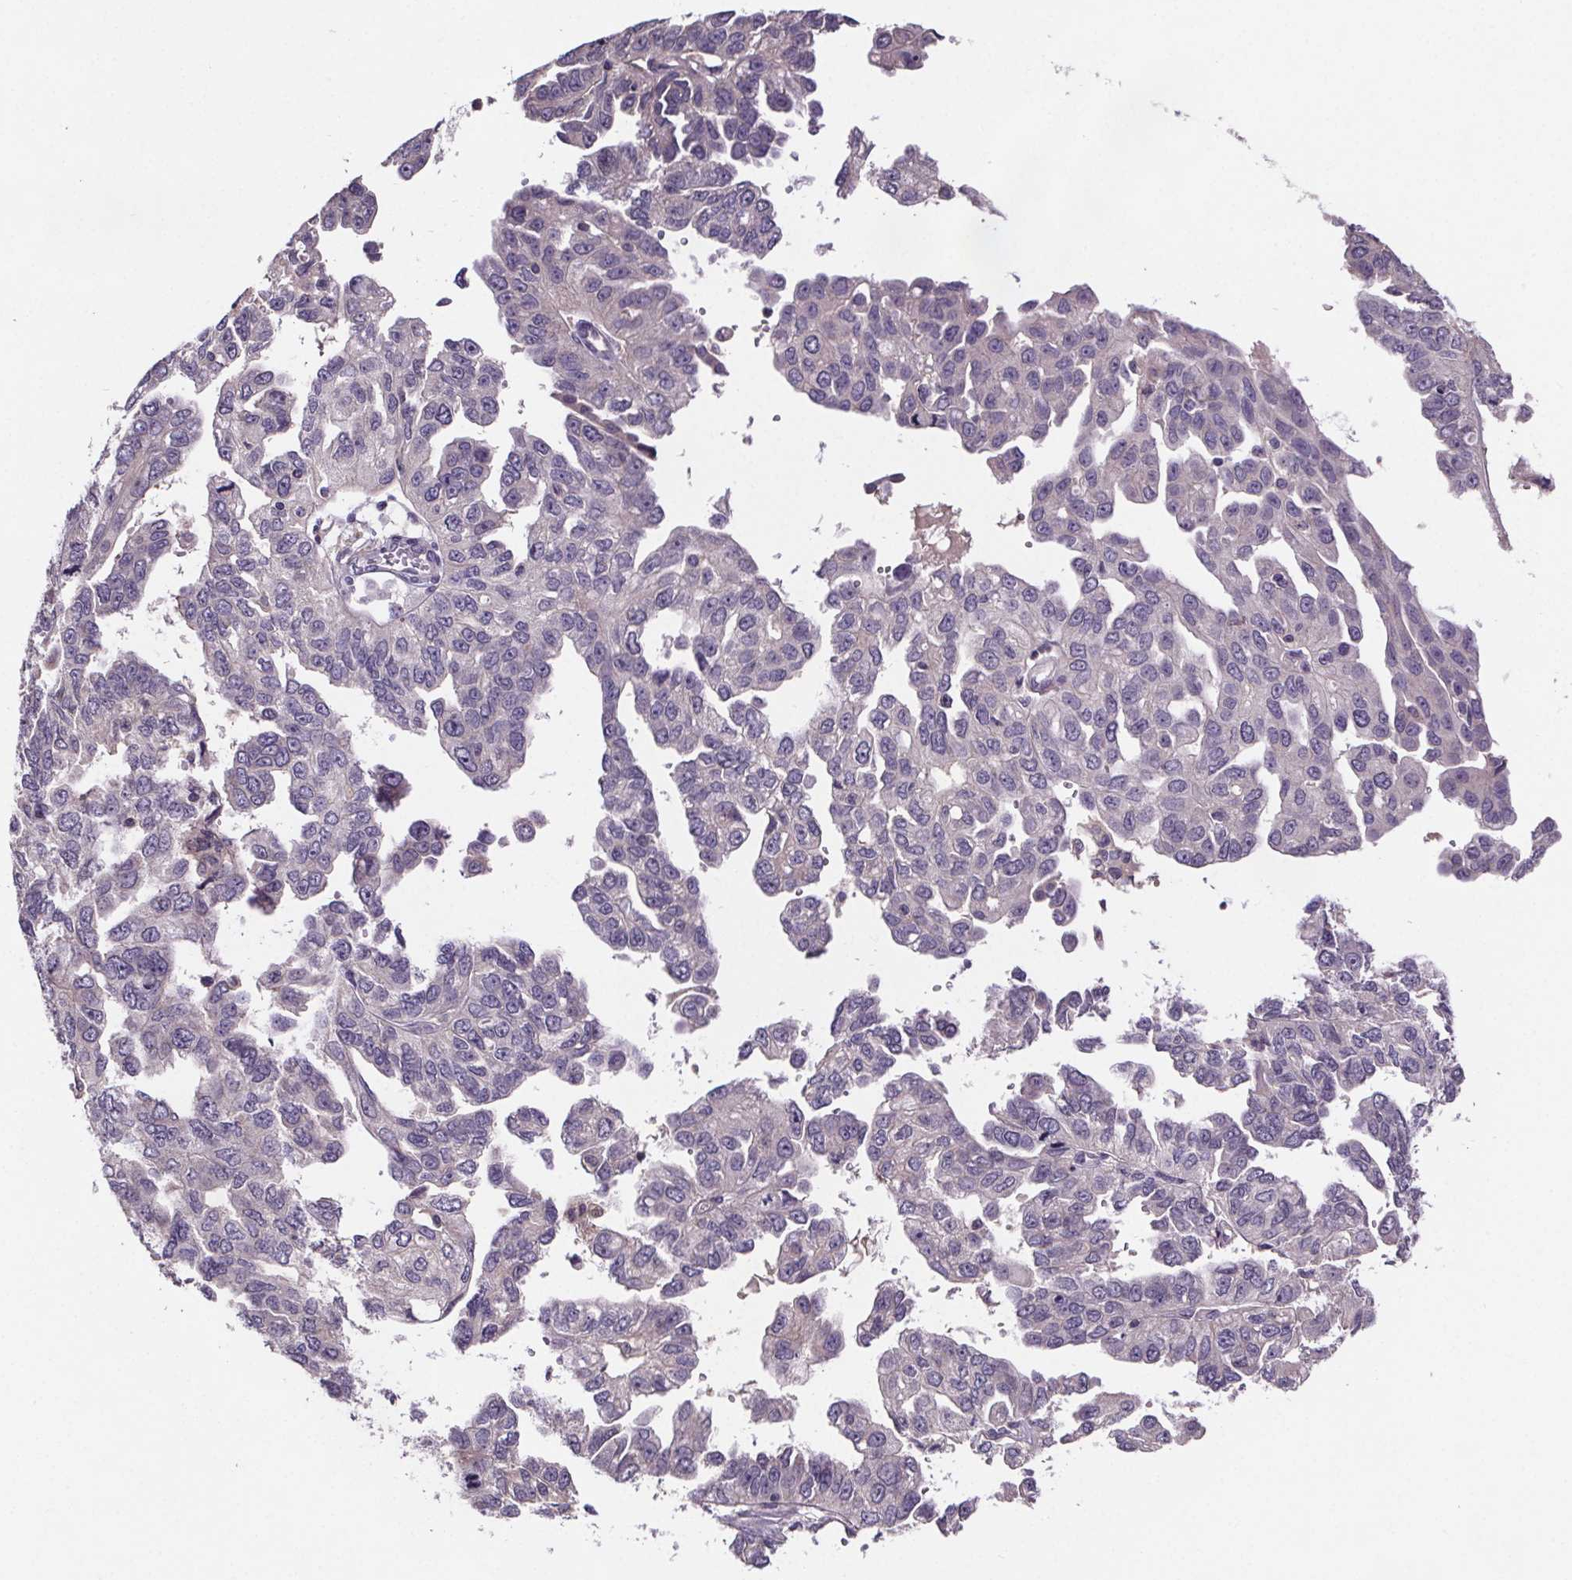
{"staining": {"intensity": "negative", "quantity": "none", "location": "none"}, "tissue": "ovarian cancer", "cell_type": "Tumor cells", "image_type": "cancer", "snomed": [{"axis": "morphology", "description": "Cystadenocarcinoma, serous, NOS"}, {"axis": "topography", "description": "Ovary"}], "caption": "This is a image of immunohistochemistry (IHC) staining of serous cystadenocarcinoma (ovarian), which shows no positivity in tumor cells. (Immunohistochemistry (ihc), brightfield microscopy, high magnification).", "gene": "CLN3", "patient": {"sex": "female", "age": 53}}